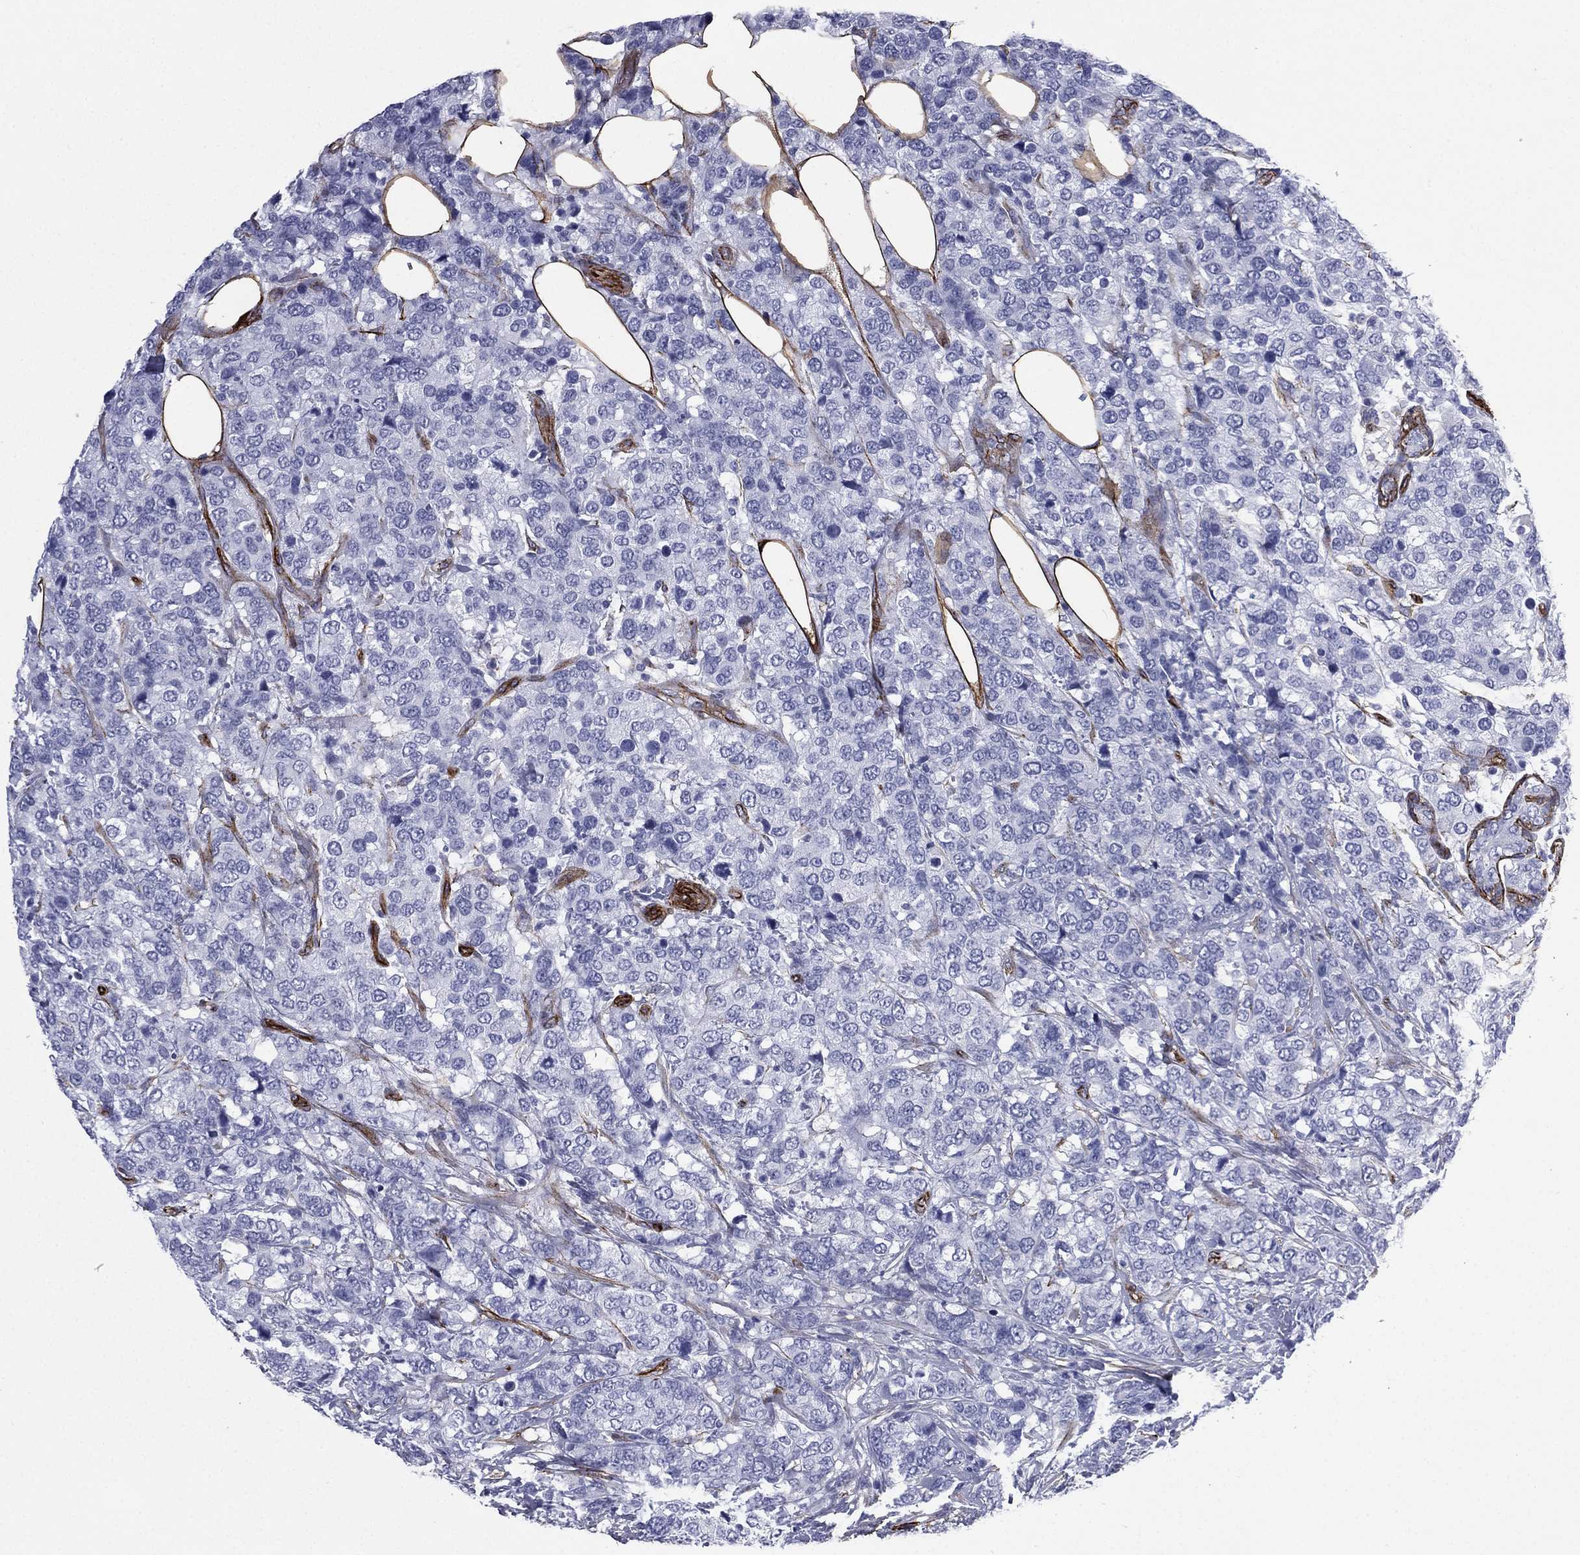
{"staining": {"intensity": "negative", "quantity": "none", "location": "none"}, "tissue": "breast cancer", "cell_type": "Tumor cells", "image_type": "cancer", "snomed": [{"axis": "morphology", "description": "Lobular carcinoma"}, {"axis": "topography", "description": "Breast"}], "caption": "Histopathology image shows no significant protein positivity in tumor cells of breast lobular carcinoma.", "gene": "CAVIN3", "patient": {"sex": "female", "age": 59}}